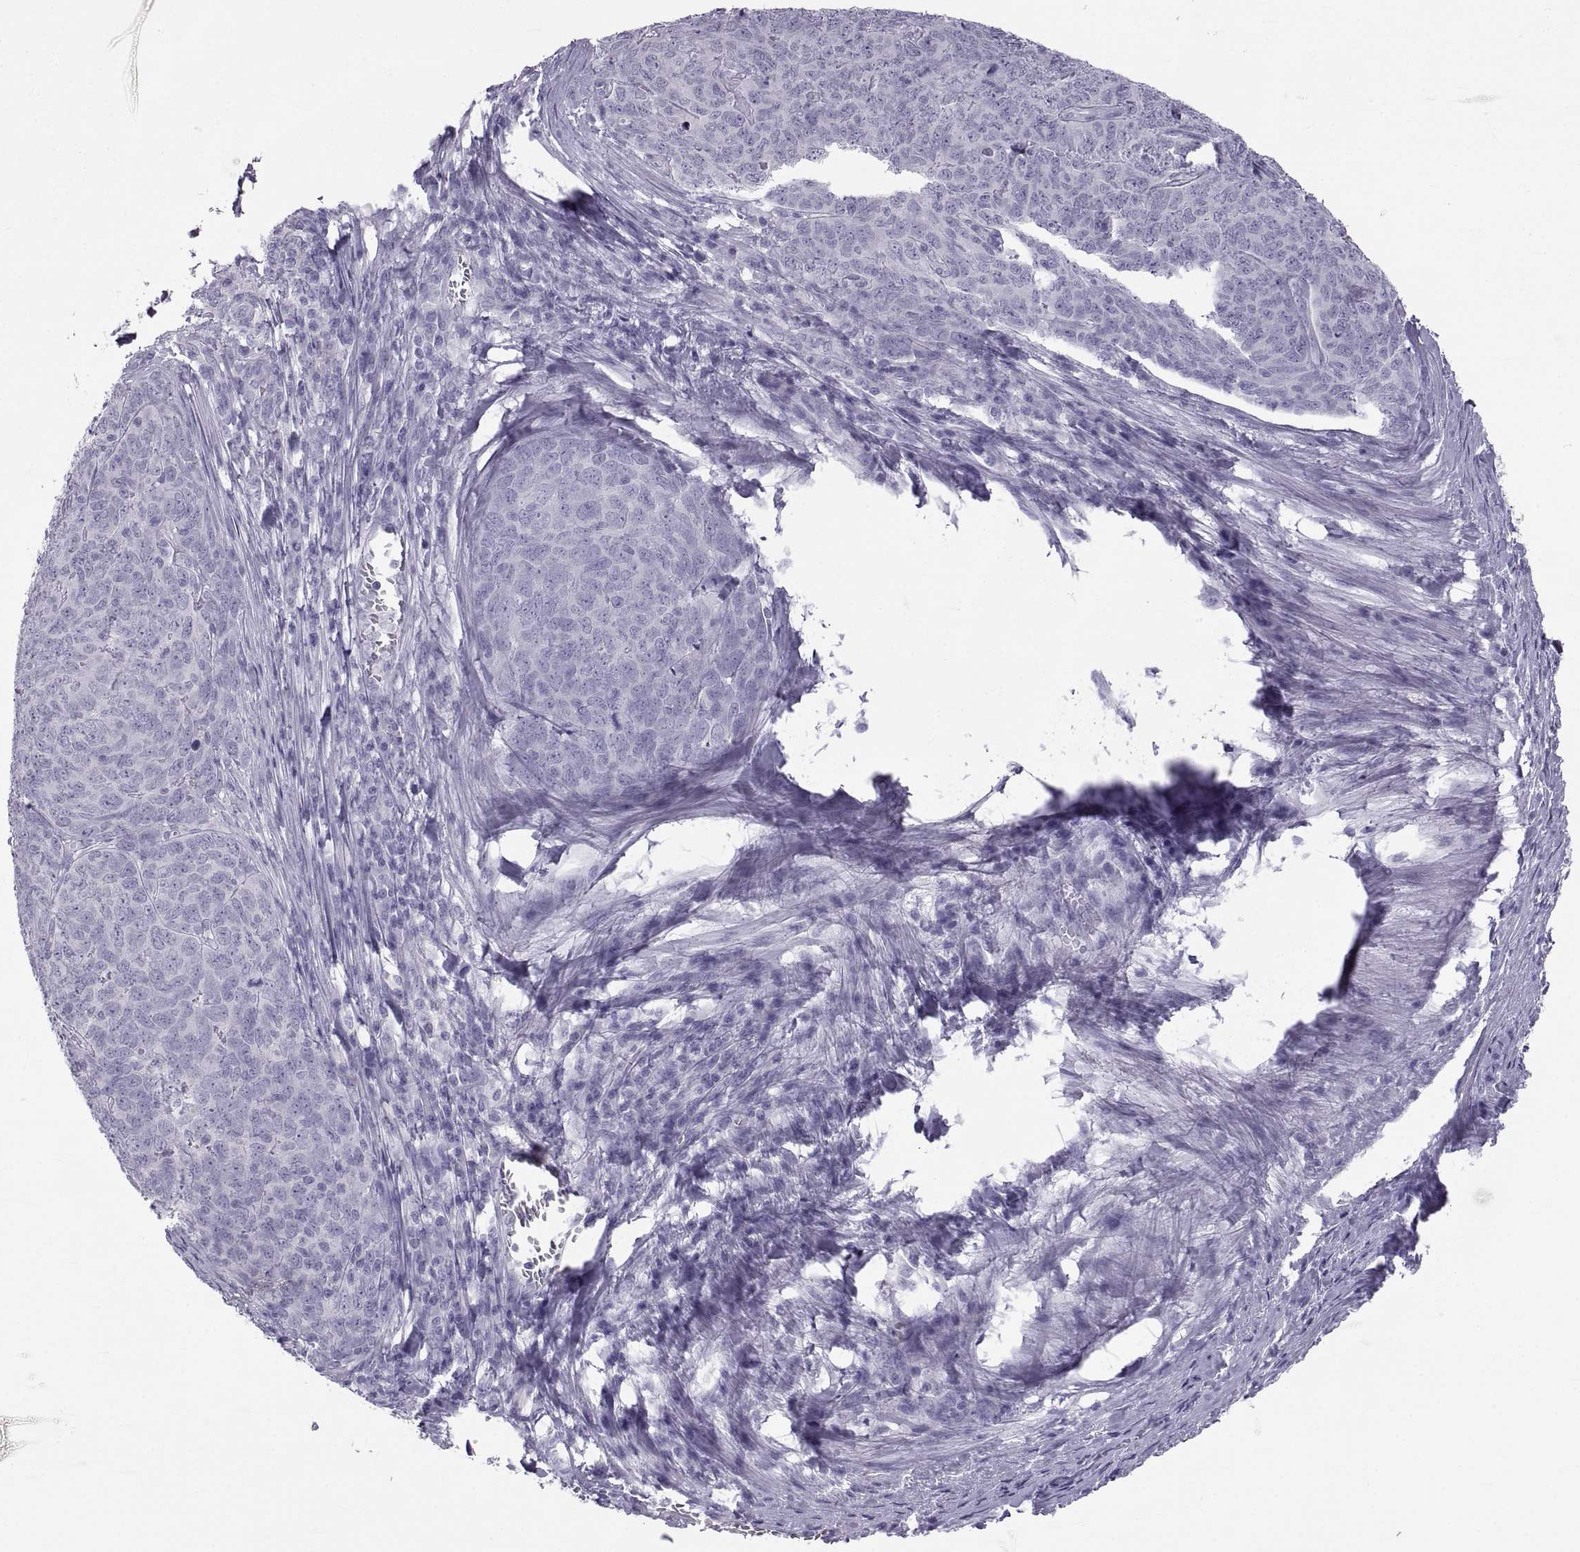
{"staining": {"intensity": "negative", "quantity": "none", "location": "none"}, "tissue": "skin cancer", "cell_type": "Tumor cells", "image_type": "cancer", "snomed": [{"axis": "morphology", "description": "Squamous cell carcinoma, NOS"}, {"axis": "topography", "description": "Skin"}, {"axis": "topography", "description": "Anal"}], "caption": "Immunohistochemical staining of skin squamous cell carcinoma demonstrates no significant positivity in tumor cells. (DAB (3,3'-diaminobenzidine) immunohistochemistry (IHC) with hematoxylin counter stain).", "gene": "PCSK1N", "patient": {"sex": "female", "age": 51}}